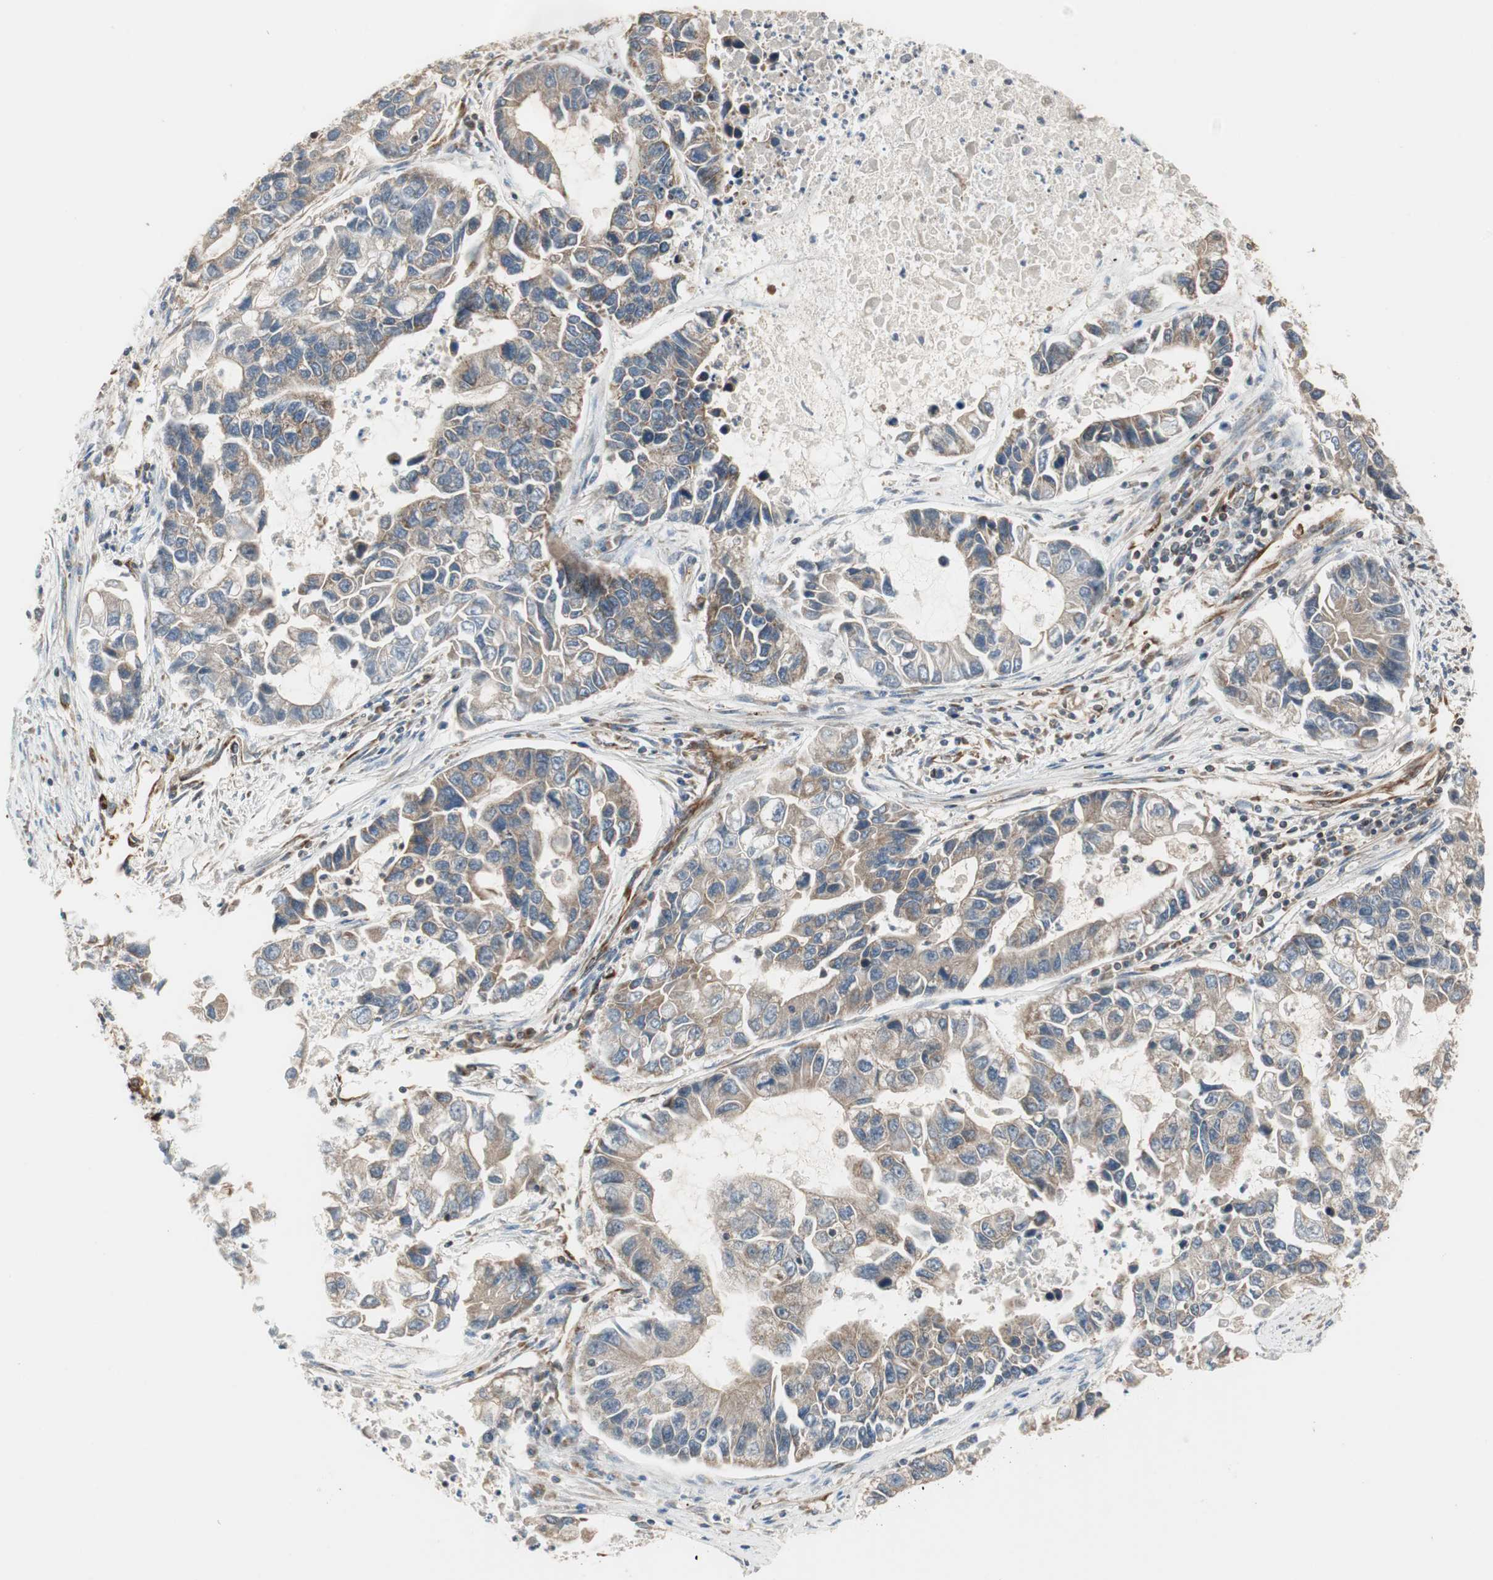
{"staining": {"intensity": "weak", "quantity": ">75%", "location": "cytoplasmic/membranous"}, "tissue": "lung cancer", "cell_type": "Tumor cells", "image_type": "cancer", "snomed": [{"axis": "morphology", "description": "Adenocarcinoma, NOS"}, {"axis": "topography", "description": "Lung"}], "caption": "Lung cancer (adenocarcinoma) stained for a protein (brown) demonstrates weak cytoplasmic/membranous positive staining in about >75% of tumor cells.", "gene": "CTTNBP2NL", "patient": {"sex": "female", "age": 51}}